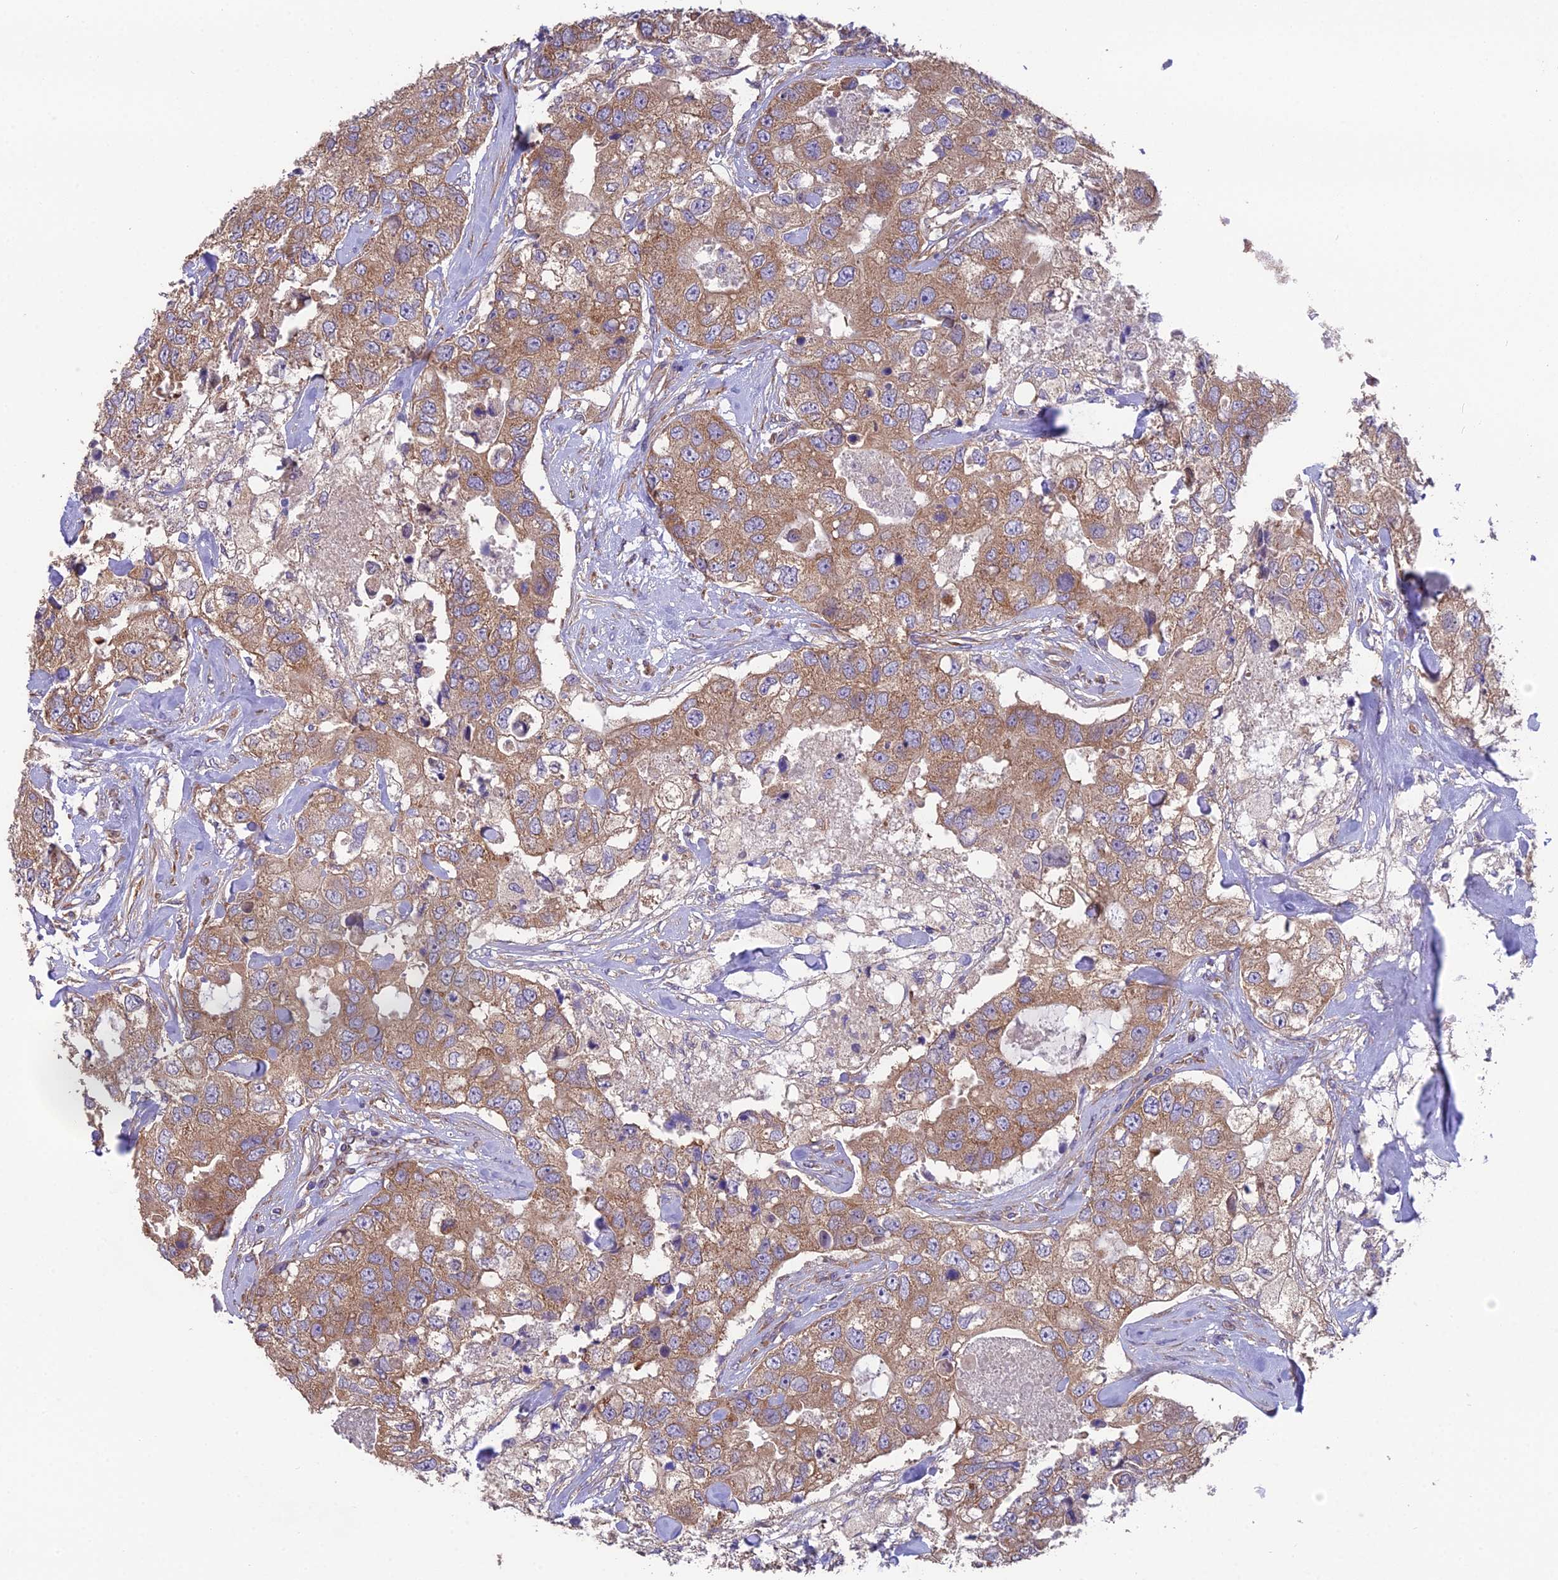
{"staining": {"intensity": "moderate", "quantity": ">75%", "location": "cytoplasmic/membranous"}, "tissue": "breast cancer", "cell_type": "Tumor cells", "image_type": "cancer", "snomed": [{"axis": "morphology", "description": "Duct carcinoma"}, {"axis": "topography", "description": "Breast"}], "caption": "IHC staining of breast cancer (infiltrating ductal carcinoma), which demonstrates medium levels of moderate cytoplasmic/membranous positivity in about >75% of tumor cells indicating moderate cytoplasmic/membranous protein positivity. The staining was performed using DAB (brown) for protein detection and nuclei were counterstained in hematoxylin (blue).", "gene": "BLOC1S4", "patient": {"sex": "female", "age": 62}}